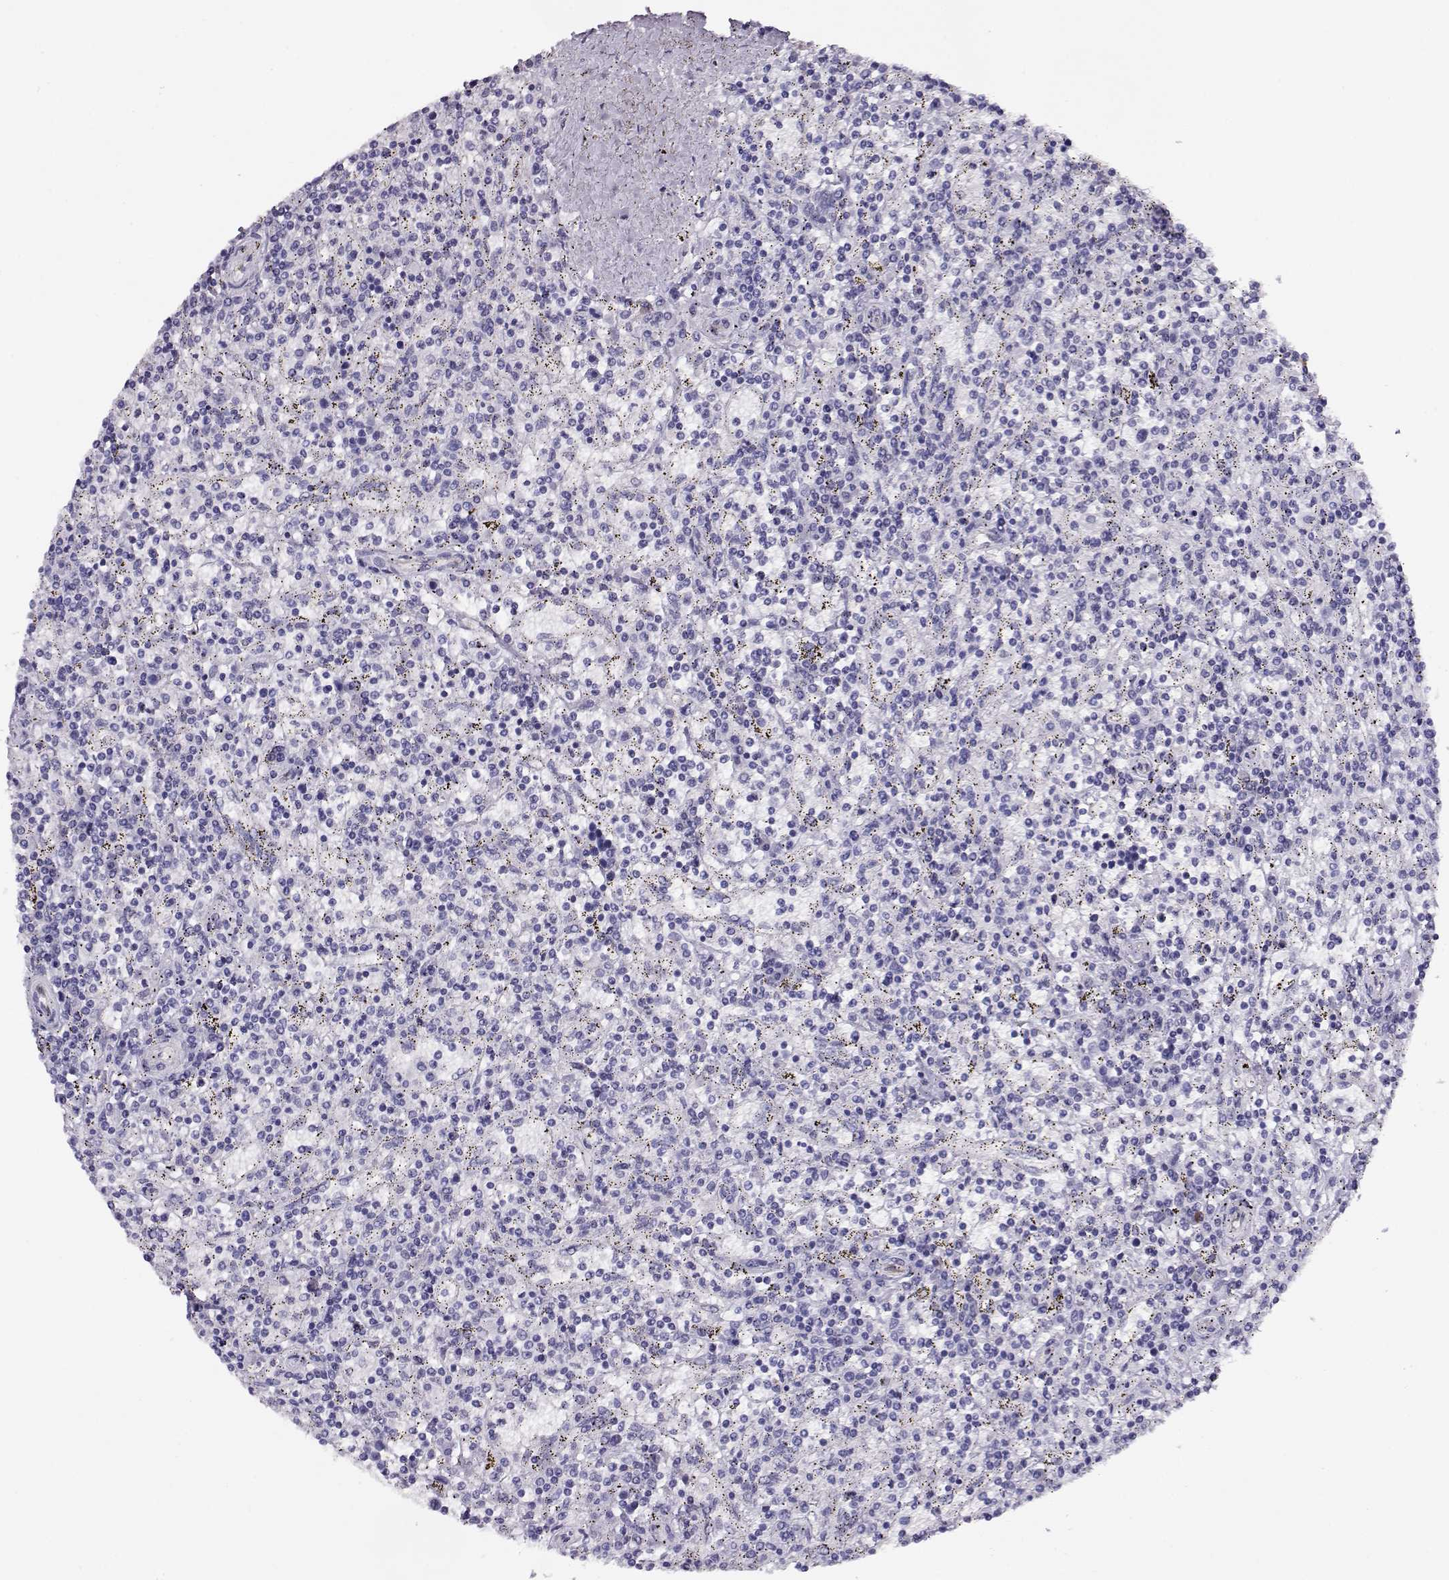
{"staining": {"intensity": "negative", "quantity": "none", "location": "none"}, "tissue": "lymphoma", "cell_type": "Tumor cells", "image_type": "cancer", "snomed": [{"axis": "morphology", "description": "Malignant lymphoma, non-Hodgkin's type, Low grade"}, {"axis": "topography", "description": "Spleen"}], "caption": "There is no significant expression in tumor cells of lymphoma.", "gene": "CRX", "patient": {"sex": "male", "age": 62}}